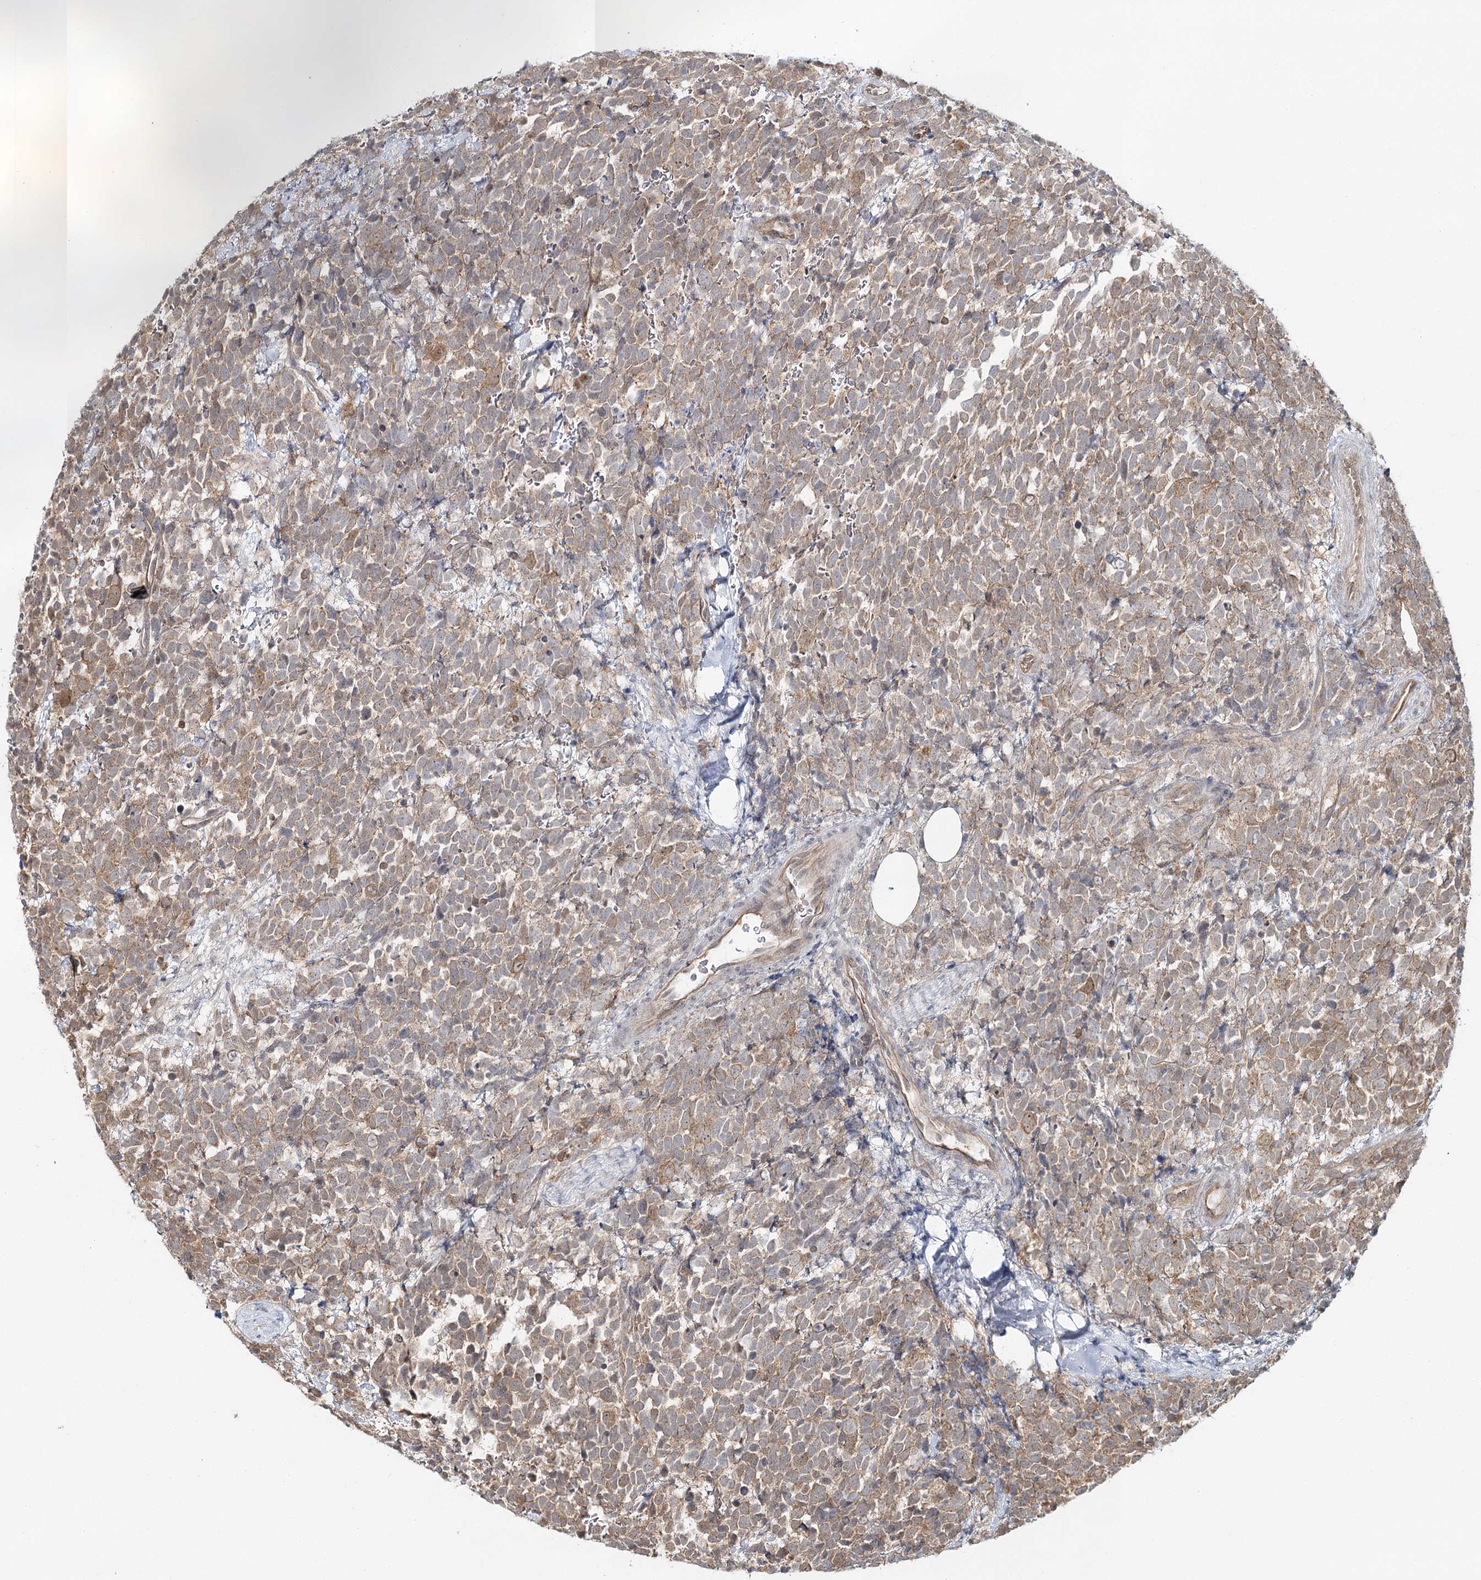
{"staining": {"intensity": "moderate", "quantity": "25%-75%", "location": "cytoplasmic/membranous"}, "tissue": "urothelial cancer", "cell_type": "Tumor cells", "image_type": "cancer", "snomed": [{"axis": "morphology", "description": "Urothelial carcinoma, High grade"}, {"axis": "topography", "description": "Urinary bladder"}], "caption": "This photomicrograph exhibits immunohistochemistry (IHC) staining of human high-grade urothelial carcinoma, with medium moderate cytoplasmic/membranous positivity in about 25%-75% of tumor cells.", "gene": "FAM120B", "patient": {"sex": "female", "age": 82}}